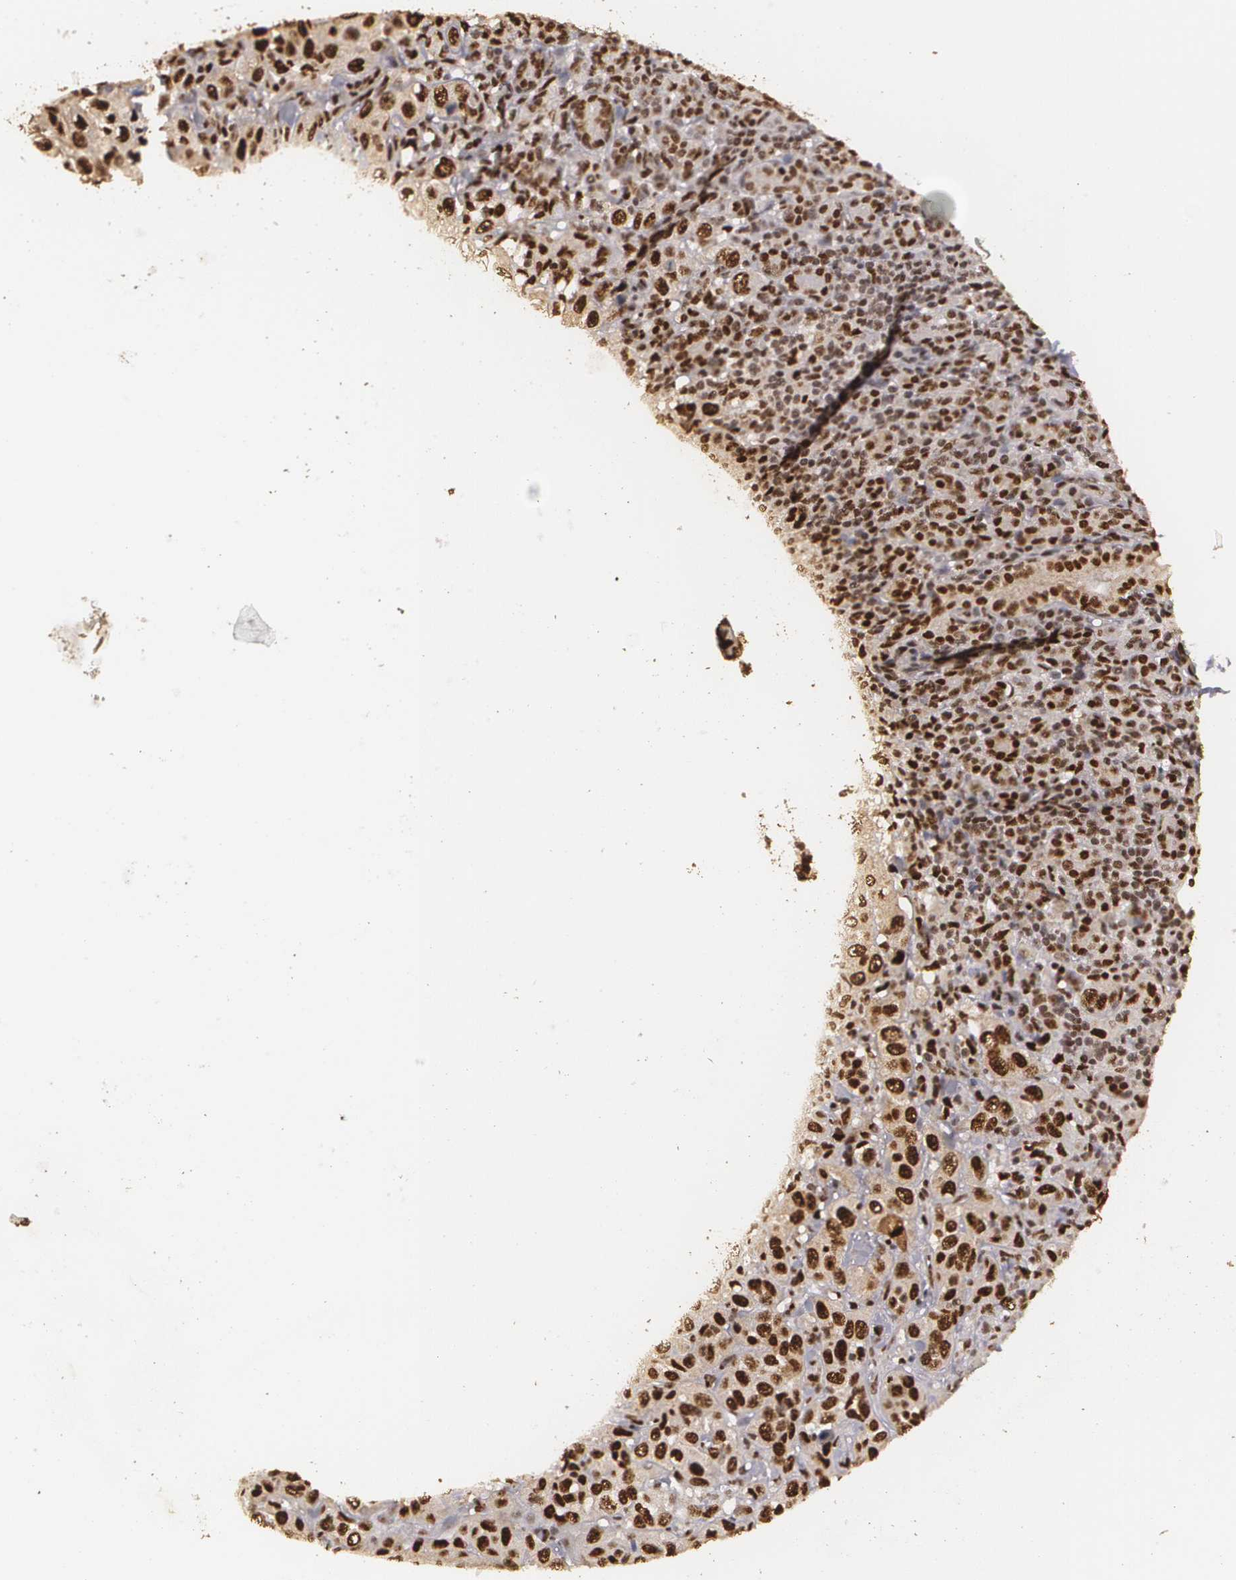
{"staining": {"intensity": "strong", "quantity": ">75%", "location": "cytoplasmic/membranous,nuclear"}, "tissue": "skin cancer", "cell_type": "Tumor cells", "image_type": "cancer", "snomed": [{"axis": "morphology", "description": "Squamous cell carcinoma, NOS"}, {"axis": "topography", "description": "Skin"}], "caption": "Immunohistochemical staining of human skin cancer (squamous cell carcinoma) shows high levels of strong cytoplasmic/membranous and nuclear staining in about >75% of tumor cells.", "gene": "RCOR1", "patient": {"sex": "male", "age": 84}}